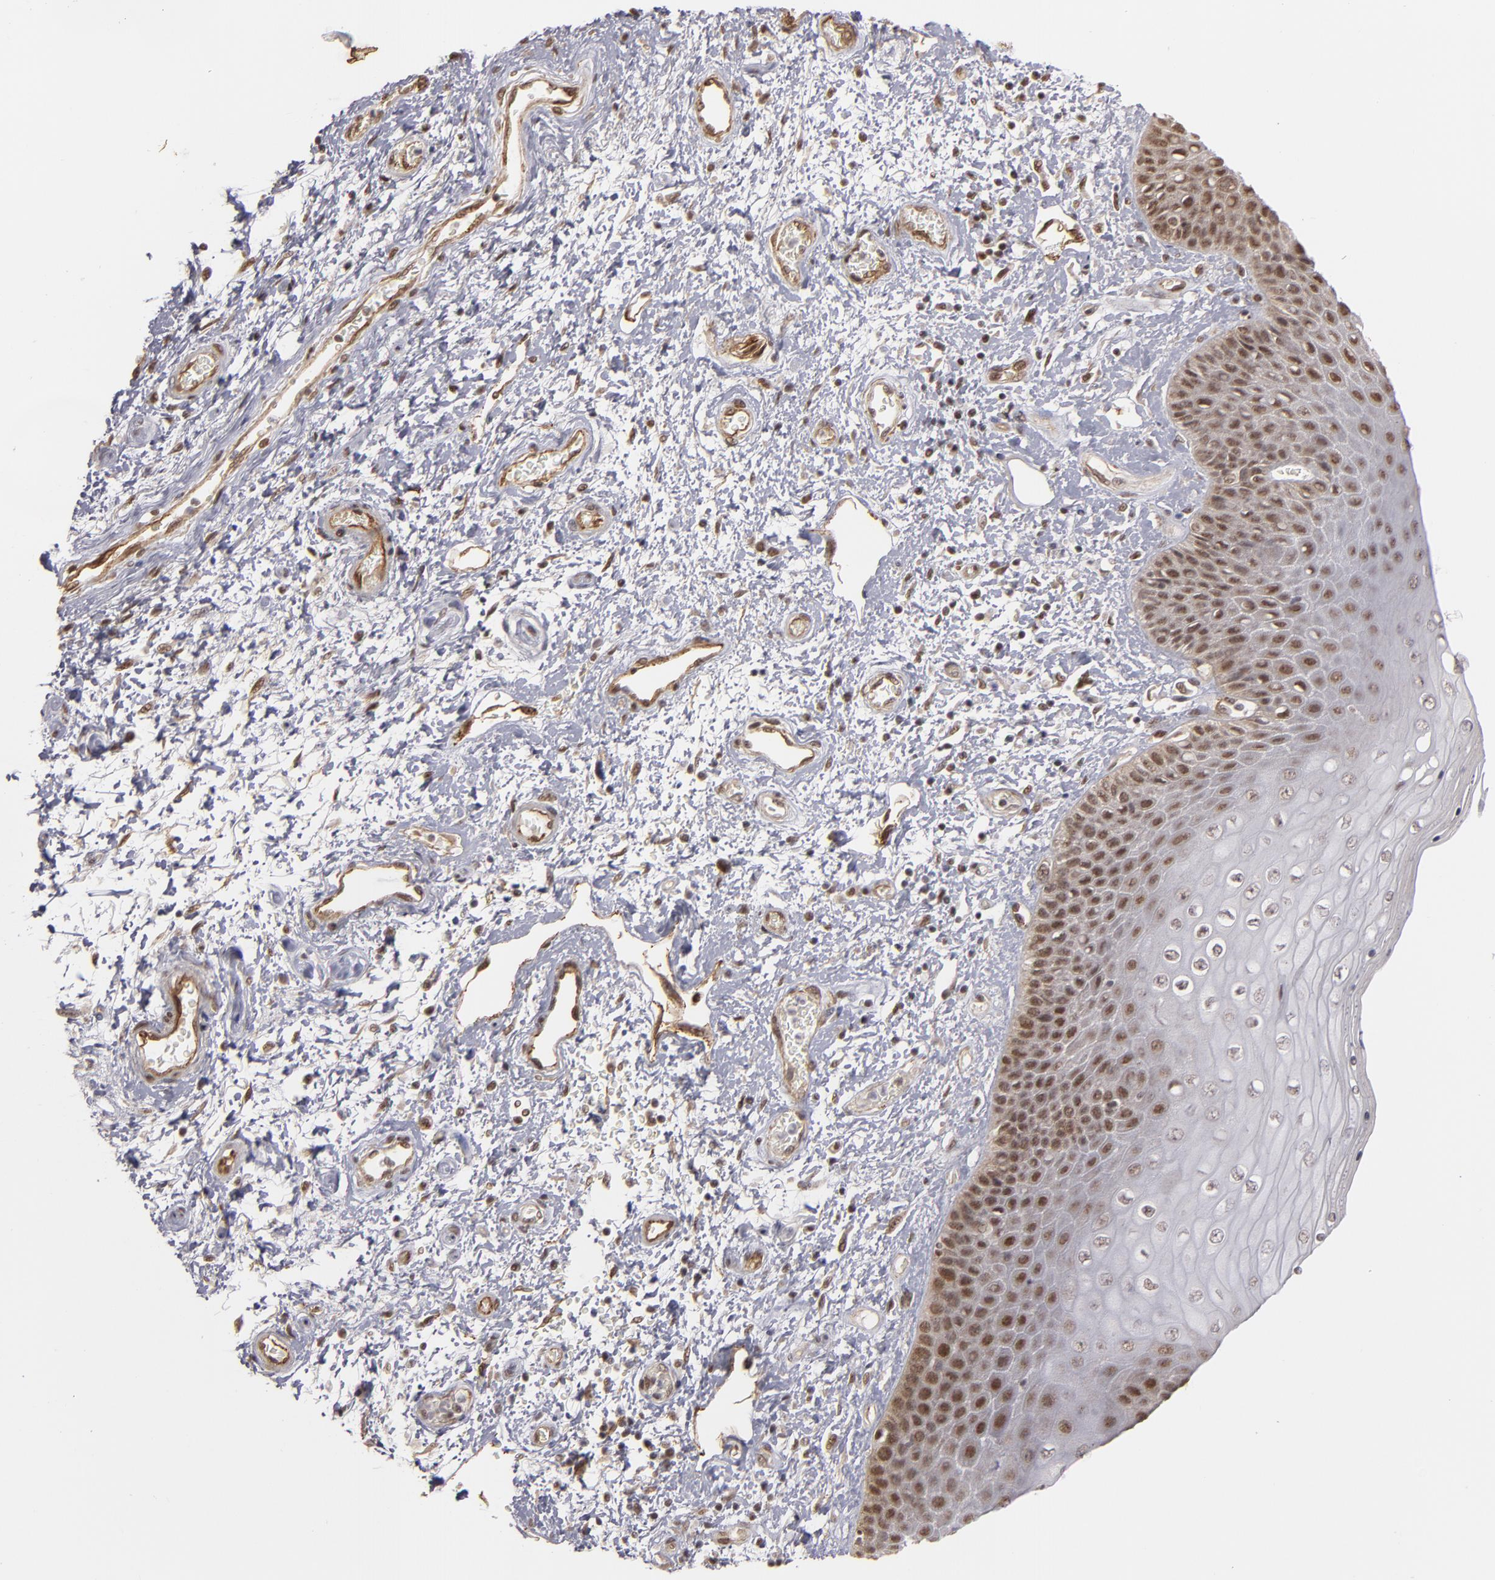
{"staining": {"intensity": "moderate", "quantity": ">75%", "location": "nuclear"}, "tissue": "skin", "cell_type": "Epidermal cells", "image_type": "normal", "snomed": [{"axis": "morphology", "description": "Normal tissue, NOS"}, {"axis": "topography", "description": "Anal"}], "caption": "Protein analysis of unremarkable skin reveals moderate nuclear expression in approximately >75% of epidermal cells. (DAB = brown stain, brightfield microscopy at high magnification).", "gene": "ZNF75A", "patient": {"sex": "female", "age": 46}}